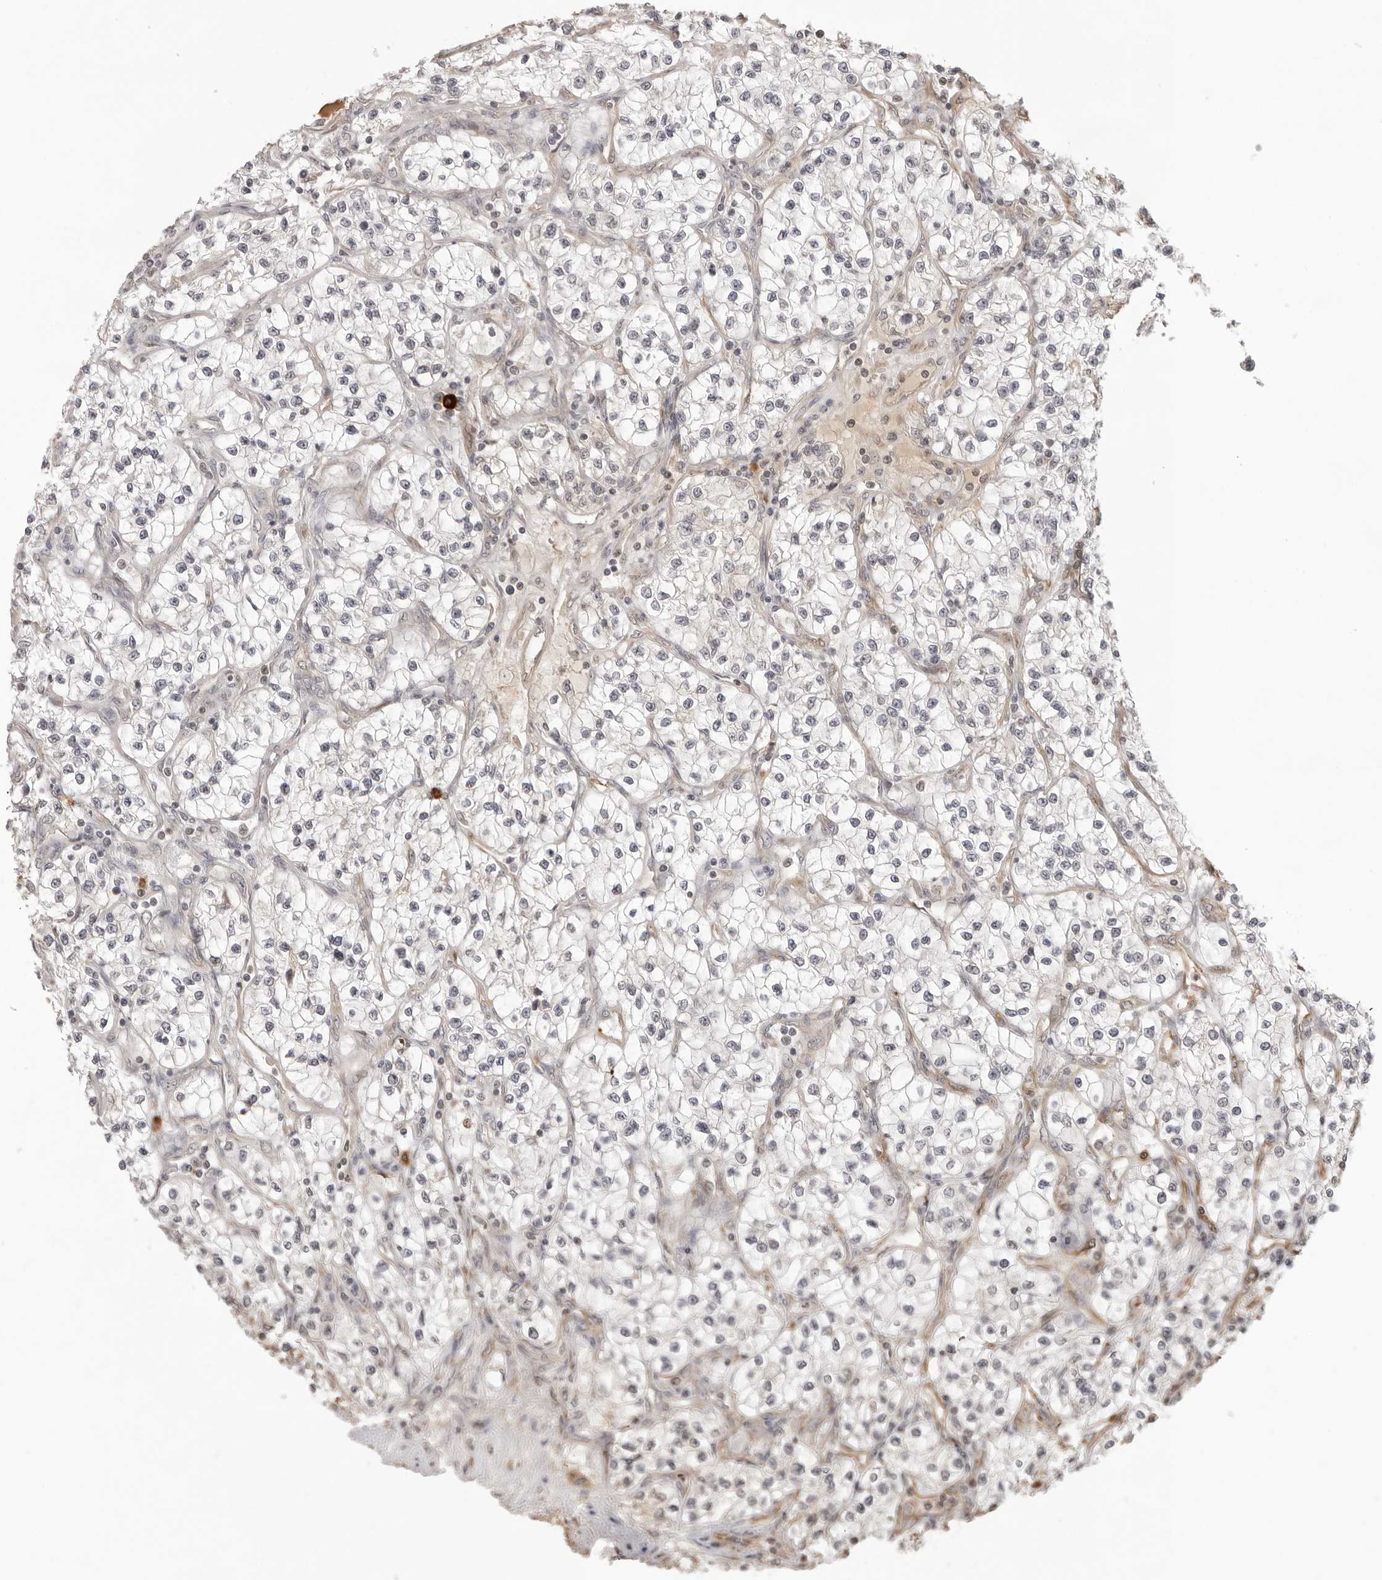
{"staining": {"intensity": "negative", "quantity": "none", "location": "none"}, "tissue": "renal cancer", "cell_type": "Tumor cells", "image_type": "cancer", "snomed": [{"axis": "morphology", "description": "Adenocarcinoma, NOS"}, {"axis": "topography", "description": "Kidney"}], "caption": "Photomicrograph shows no protein positivity in tumor cells of renal cancer tissue.", "gene": "DYNLT5", "patient": {"sex": "female", "age": 57}}